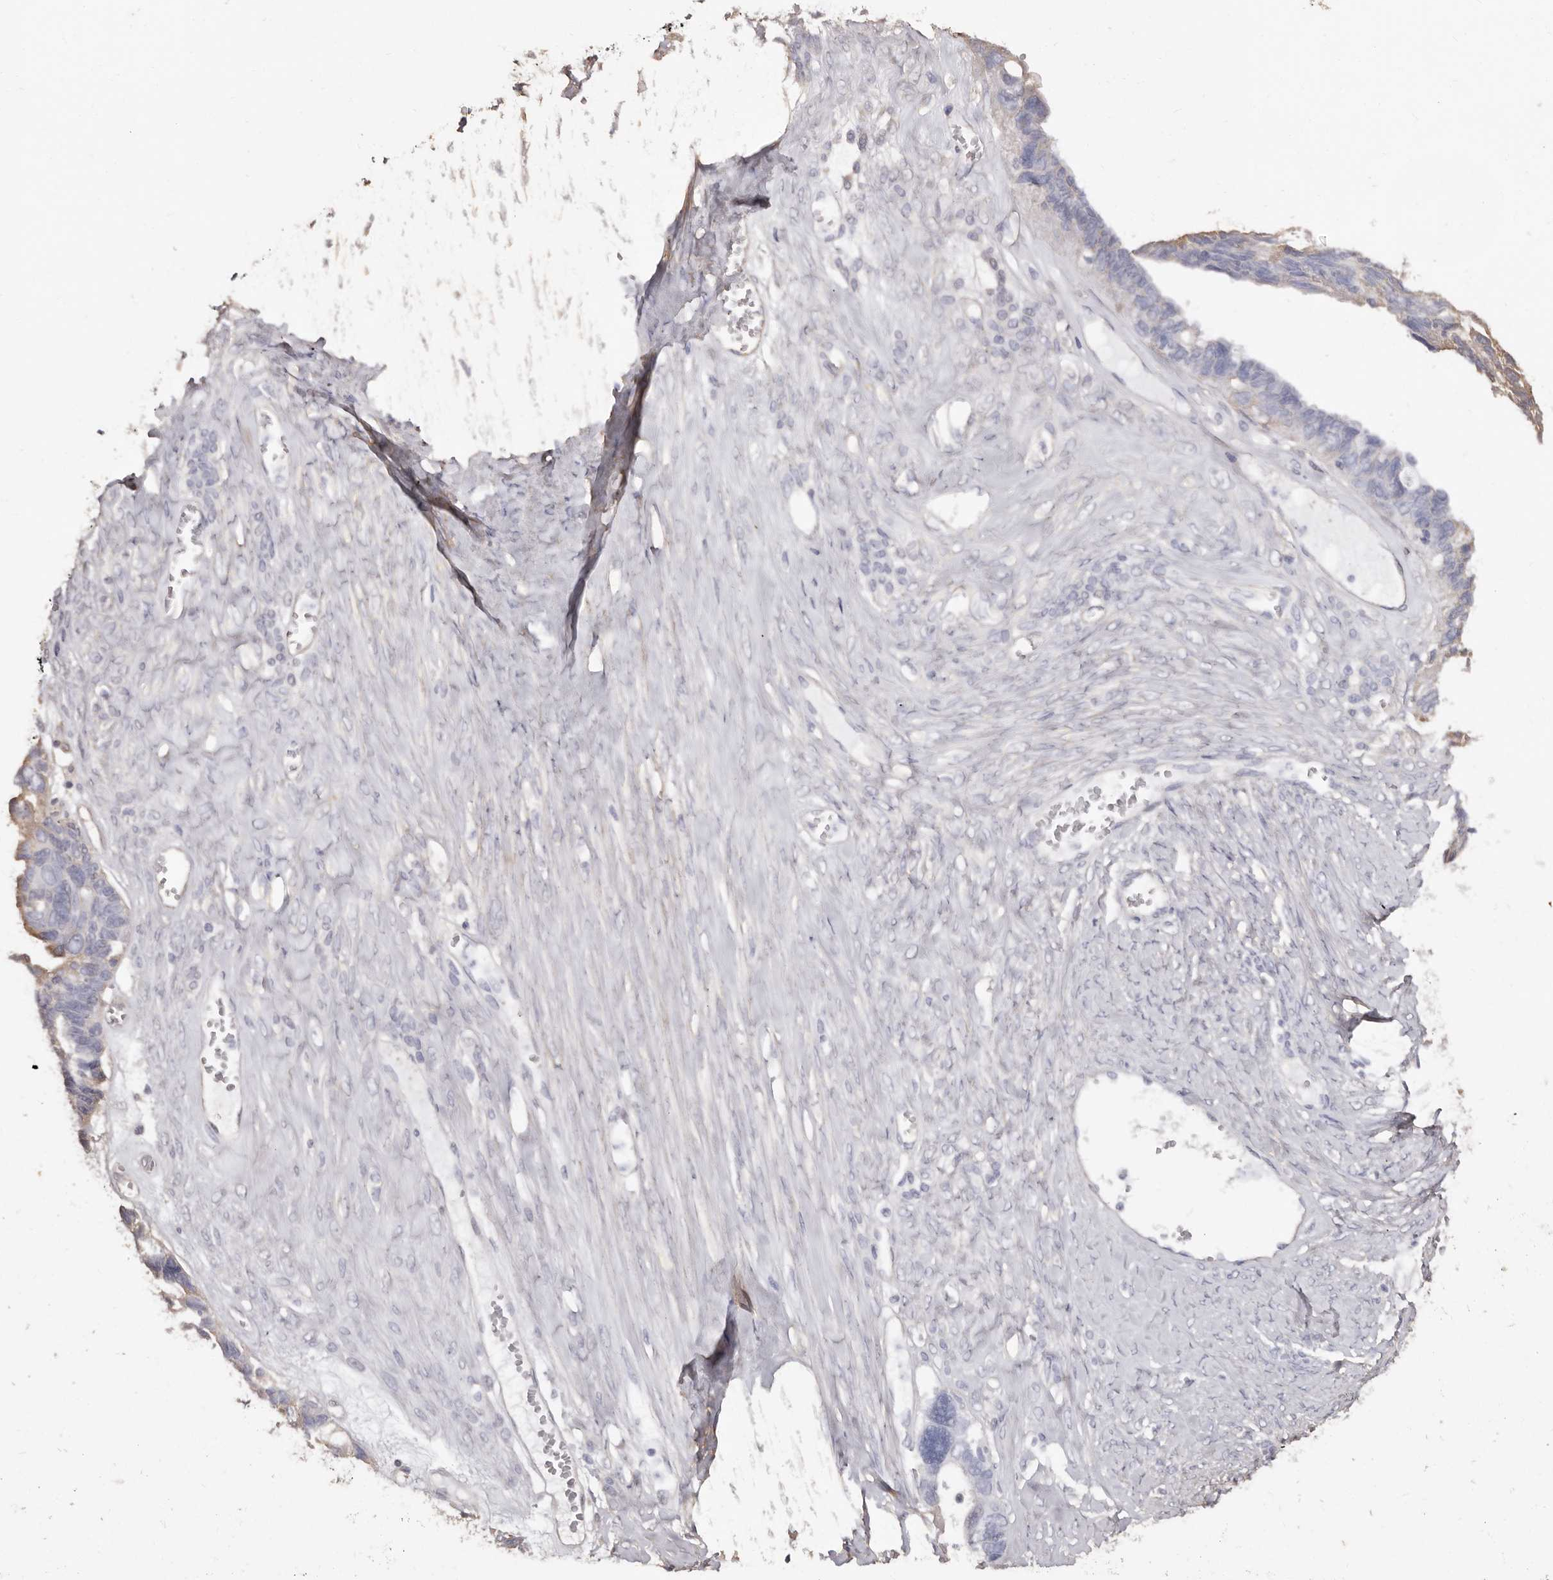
{"staining": {"intensity": "negative", "quantity": "none", "location": "none"}, "tissue": "ovarian cancer", "cell_type": "Tumor cells", "image_type": "cancer", "snomed": [{"axis": "morphology", "description": "Cystadenocarcinoma, serous, NOS"}, {"axis": "topography", "description": "Ovary"}], "caption": "Immunohistochemistry (IHC) histopathology image of neoplastic tissue: serous cystadenocarcinoma (ovarian) stained with DAB (3,3'-diaminobenzidine) reveals no significant protein staining in tumor cells. (DAB immunohistochemistry with hematoxylin counter stain).", "gene": "COQ8B", "patient": {"sex": "female", "age": 79}}